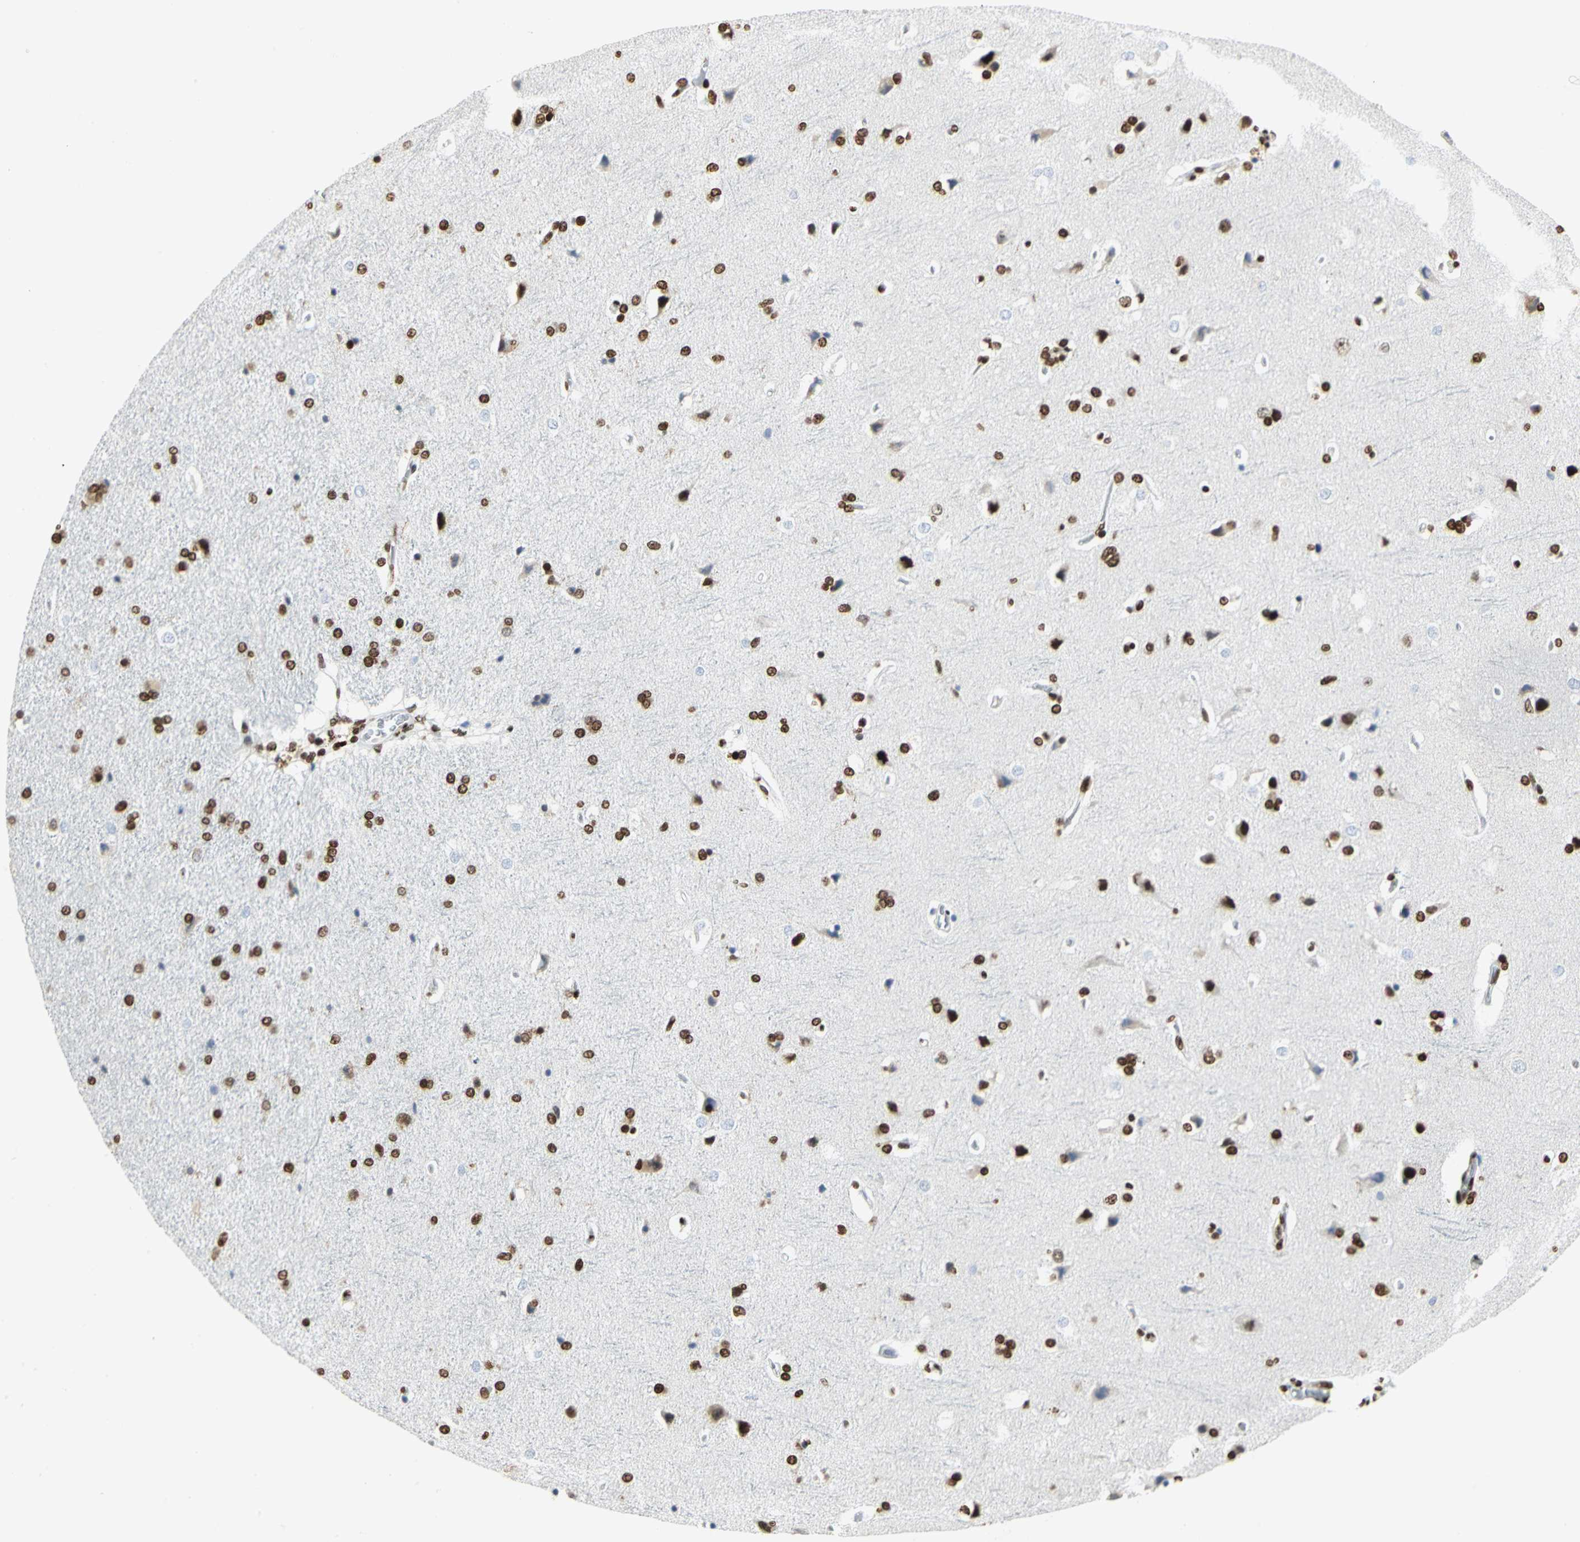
{"staining": {"intensity": "moderate", "quantity": ">75%", "location": "cytoplasmic/membranous"}, "tissue": "cerebral cortex", "cell_type": "Endothelial cells", "image_type": "normal", "snomed": [{"axis": "morphology", "description": "Normal tissue, NOS"}, {"axis": "topography", "description": "Cerebral cortex"}], "caption": "This histopathology image shows benign cerebral cortex stained with immunohistochemistry to label a protein in brown. The cytoplasmic/membranous of endothelial cells show moderate positivity for the protein. Nuclei are counter-stained blue.", "gene": "HMGB1", "patient": {"sex": "male", "age": 62}}